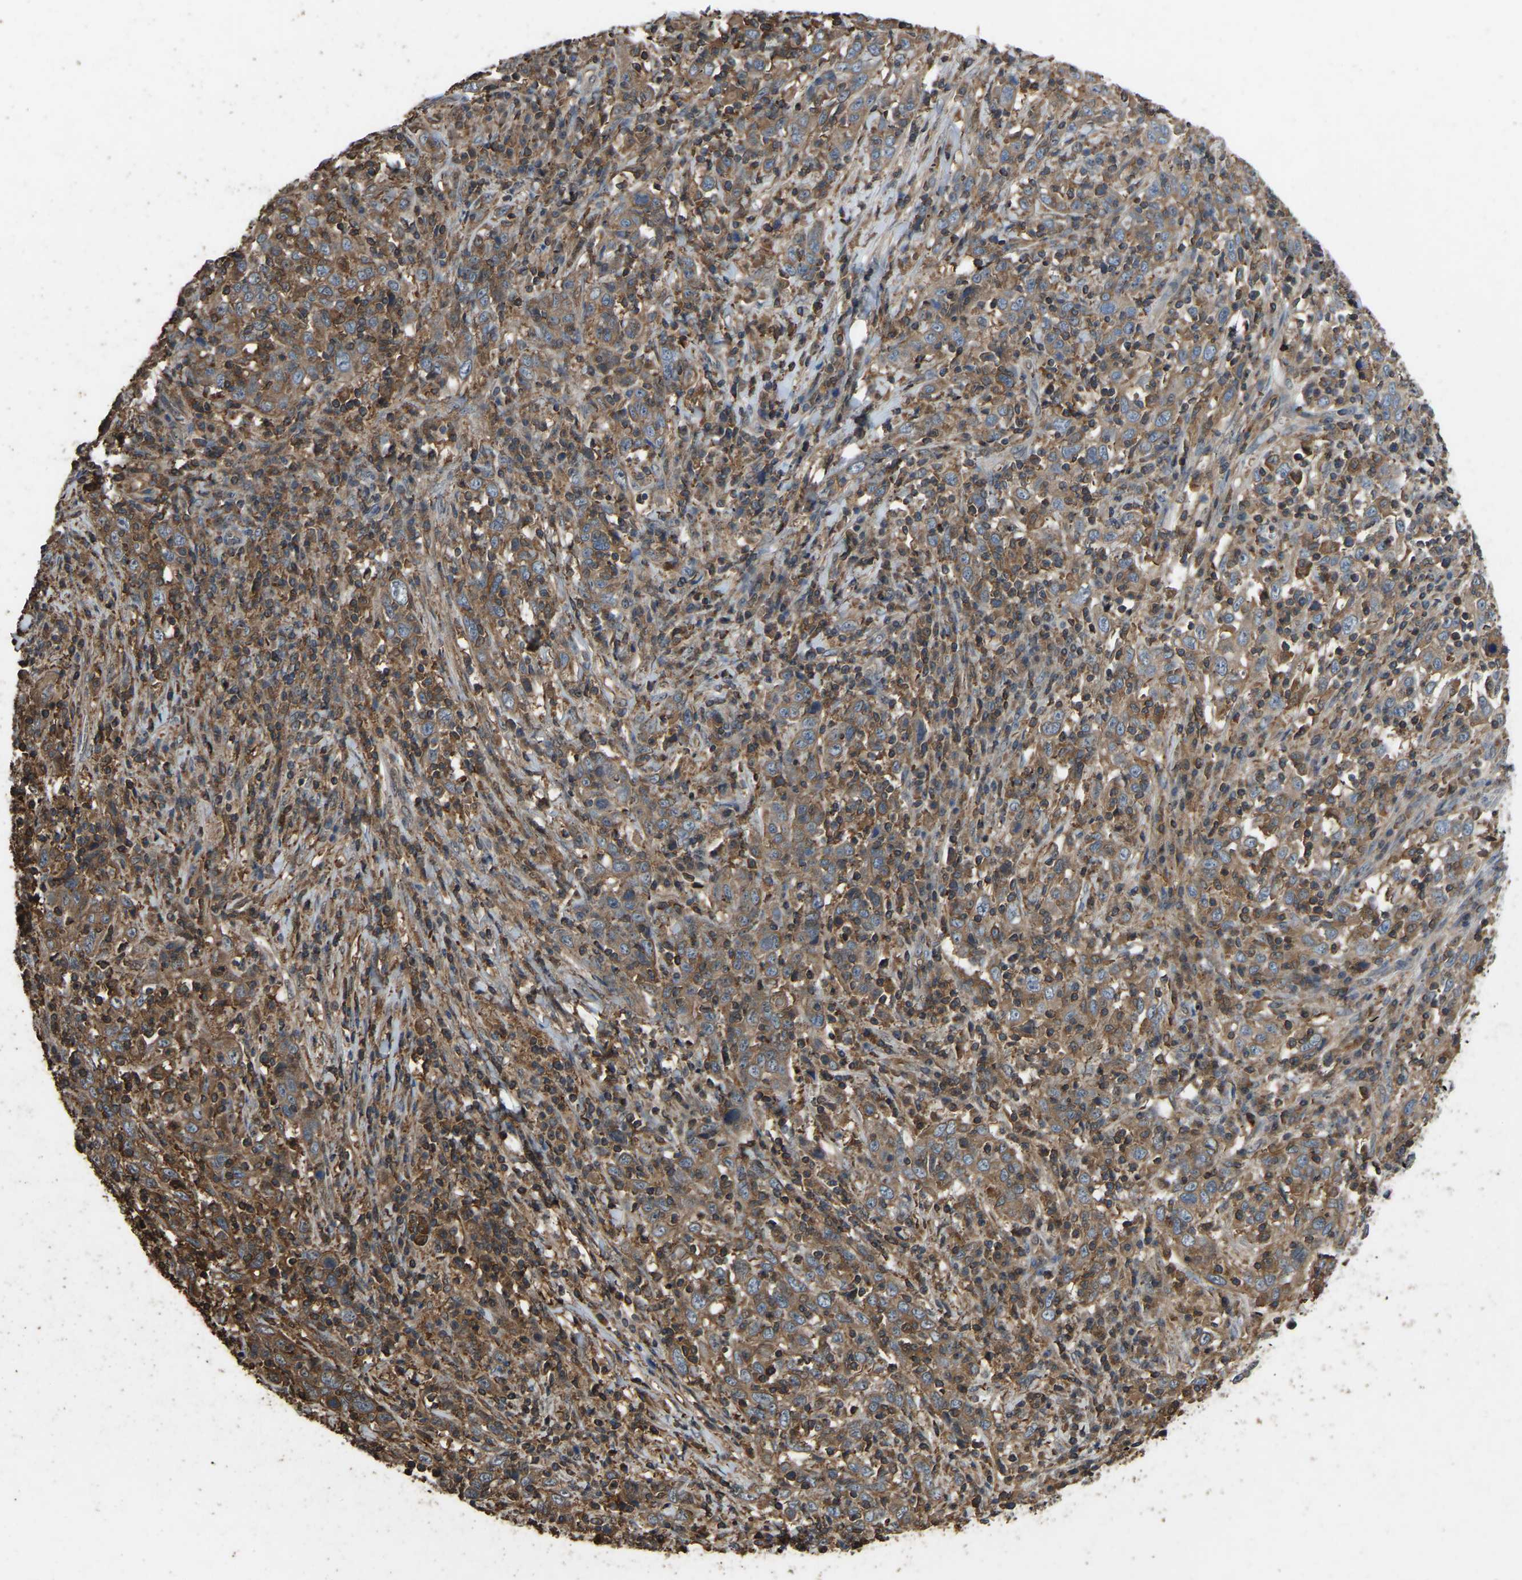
{"staining": {"intensity": "weak", "quantity": ">75%", "location": "cytoplasmic/membranous"}, "tissue": "cervical cancer", "cell_type": "Tumor cells", "image_type": "cancer", "snomed": [{"axis": "morphology", "description": "Squamous cell carcinoma, NOS"}, {"axis": "topography", "description": "Cervix"}], "caption": "The micrograph displays immunohistochemical staining of squamous cell carcinoma (cervical). There is weak cytoplasmic/membranous positivity is identified in approximately >75% of tumor cells.", "gene": "FHIT", "patient": {"sex": "female", "age": 46}}